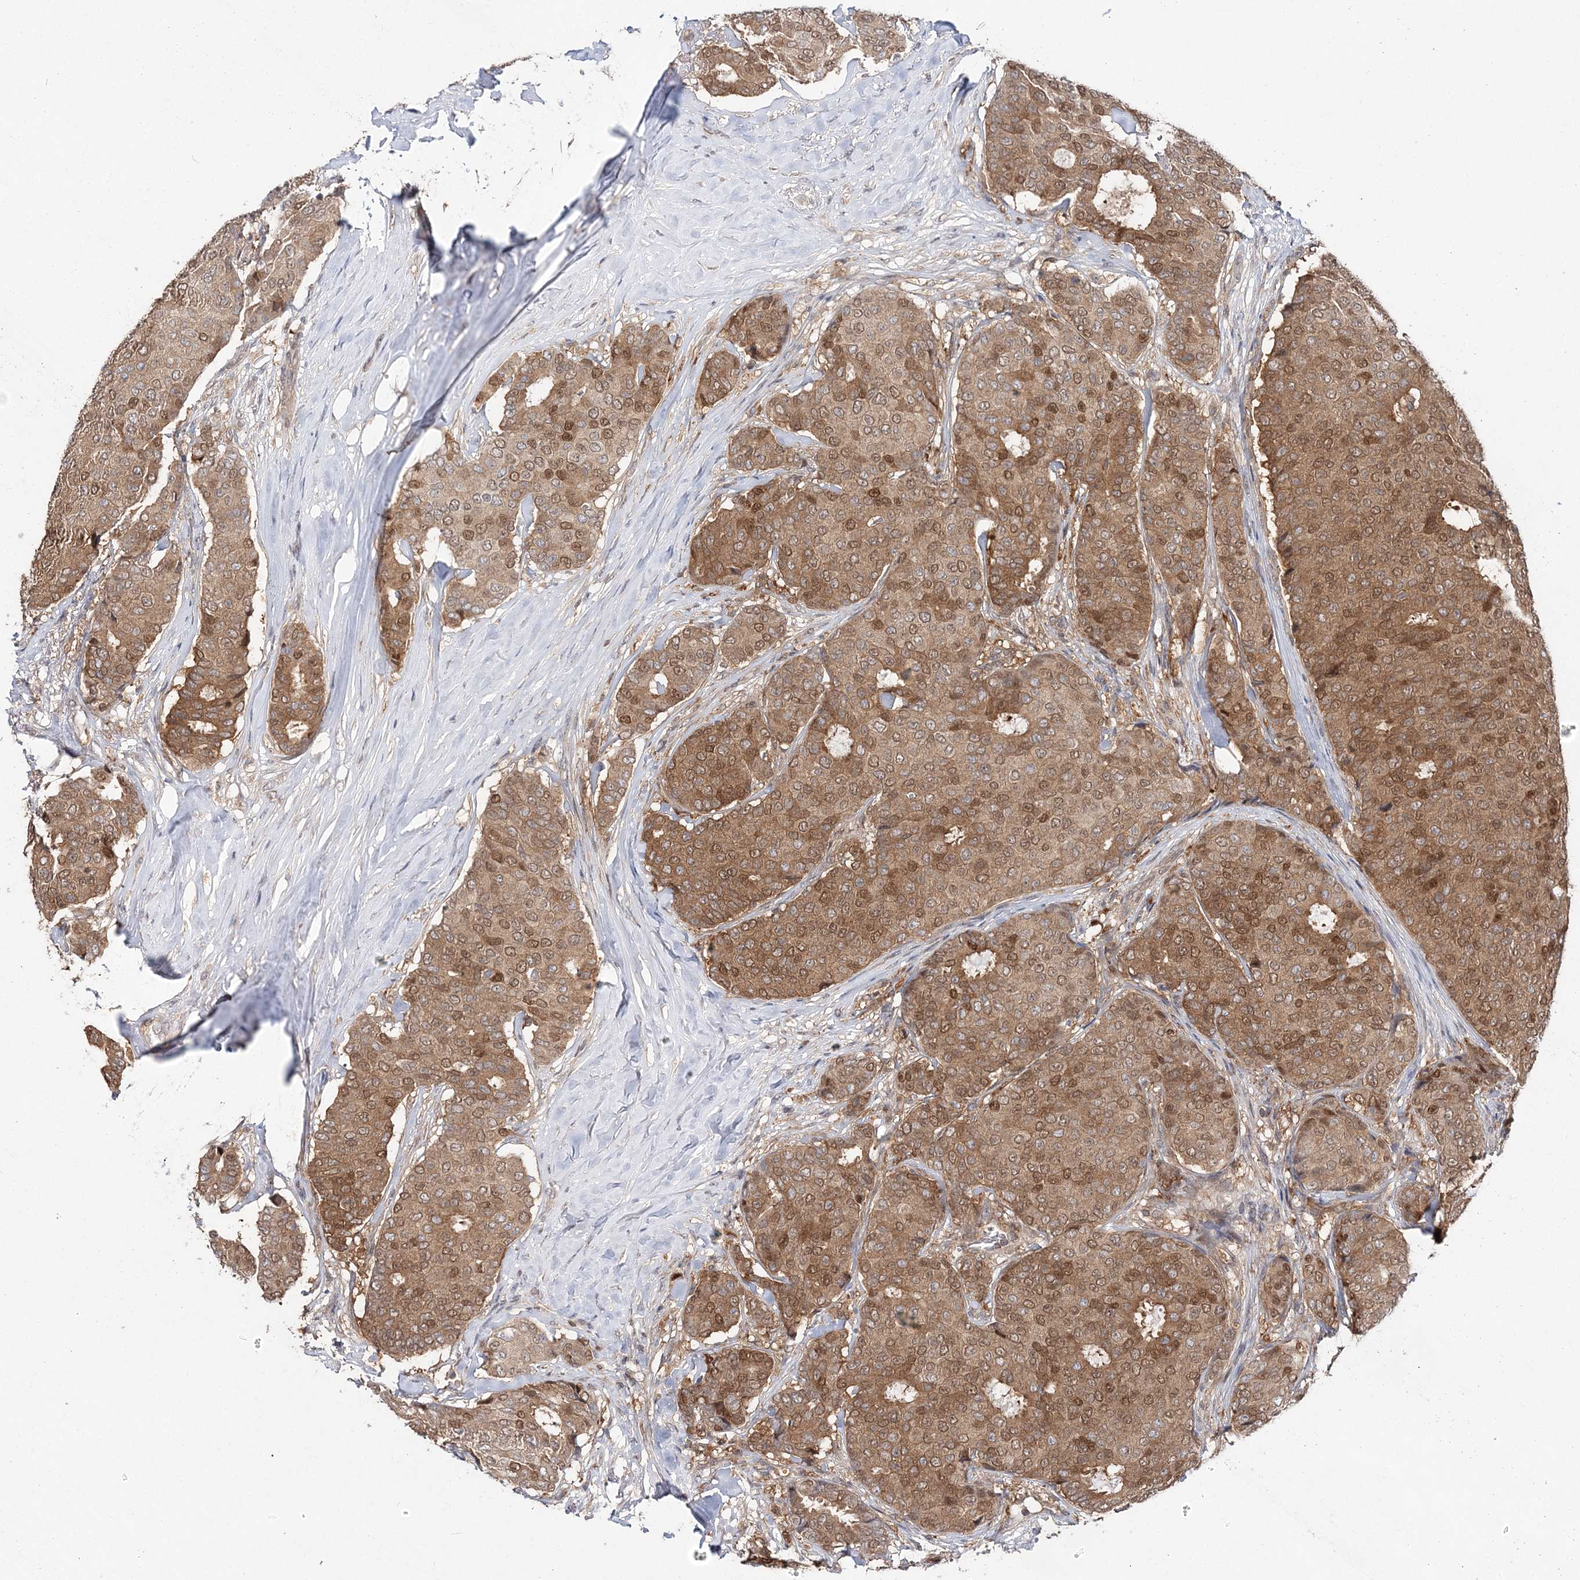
{"staining": {"intensity": "moderate", "quantity": ">75%", "location": "cytoplasmic/membranous,nuclear"}, "tissue": "breast cancer", "cell_type": "Tumor cells", "image_type": "cancer", "snomed": [{"axis": "morphology", "description": "Duct carcinoma"}, {"axis": "topography", "description": "Breast"}], "caption": "This photomicrograph displays infiltrating ductal carcinoma (breast) stained with immunohistochemistry to label a protein in brown. The cytoplasmic/membranous and nuclear of tumor cells show moderate positivity for the protein. Nuclei are counter-stained blue.", "gene": "NIF3L1", "patient": {"sex": "female", "age": 75}}